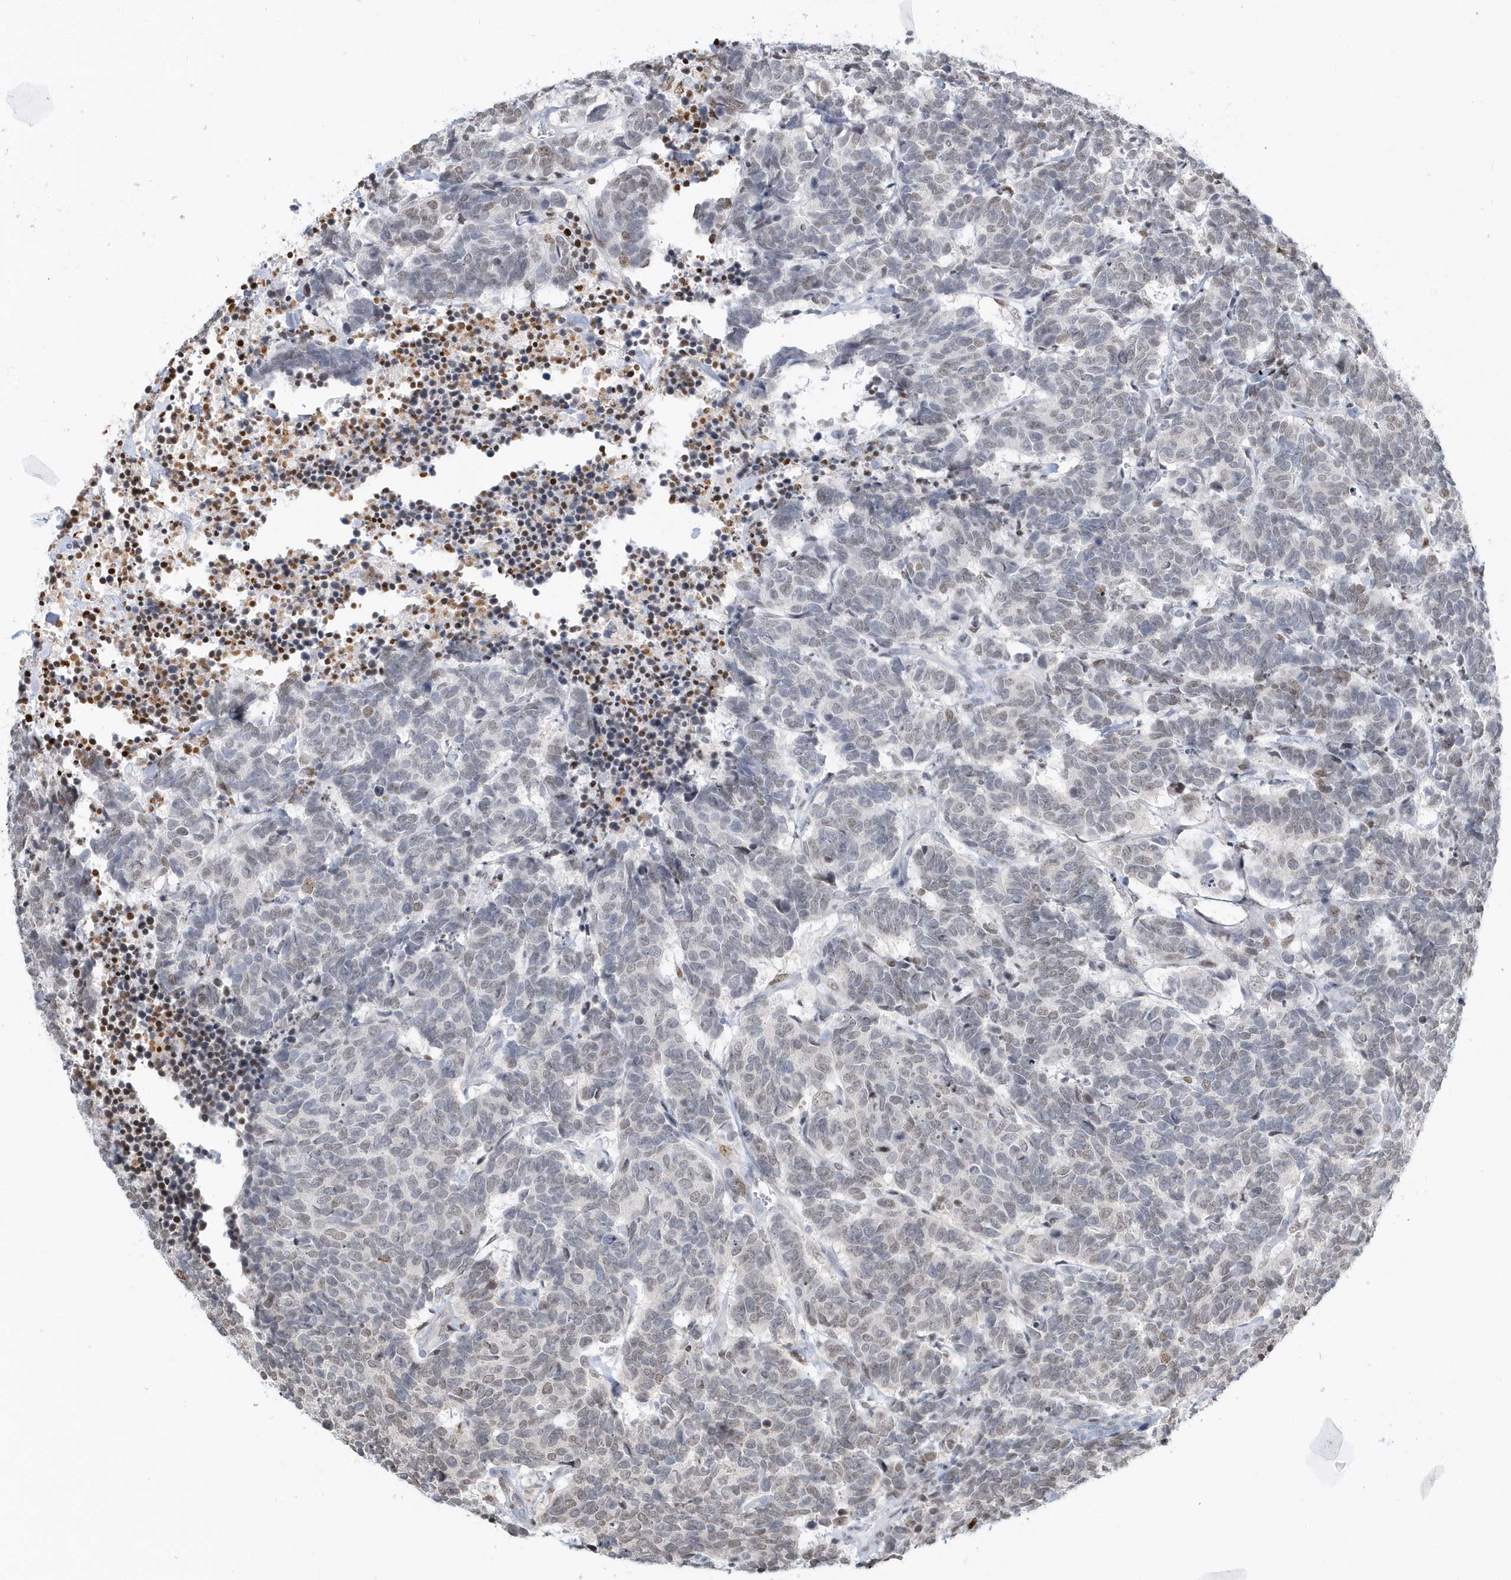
{"staining": {"intensity": "weak", "quantity": "<25%", "location": "nuclear"}, "tissue": "carcinoid", "cell_type": "Tumor cells", "image_type": "cancer", "snomed": [{"axis": "morphology", "description": "Carcinoma, NOS"}, {"axis": "morphology", "description": "Carcinoid, malignant, NOS"}, {"axis": "topography", "description": "Urinary bladder"}], "caption": "IHC photomicrograph of carcinoma stained for a protein (brown), which exhibits no expression in tumor cells.", "gene": "MACROH2A2", "patient": {"sex": "male", "age": 57}}